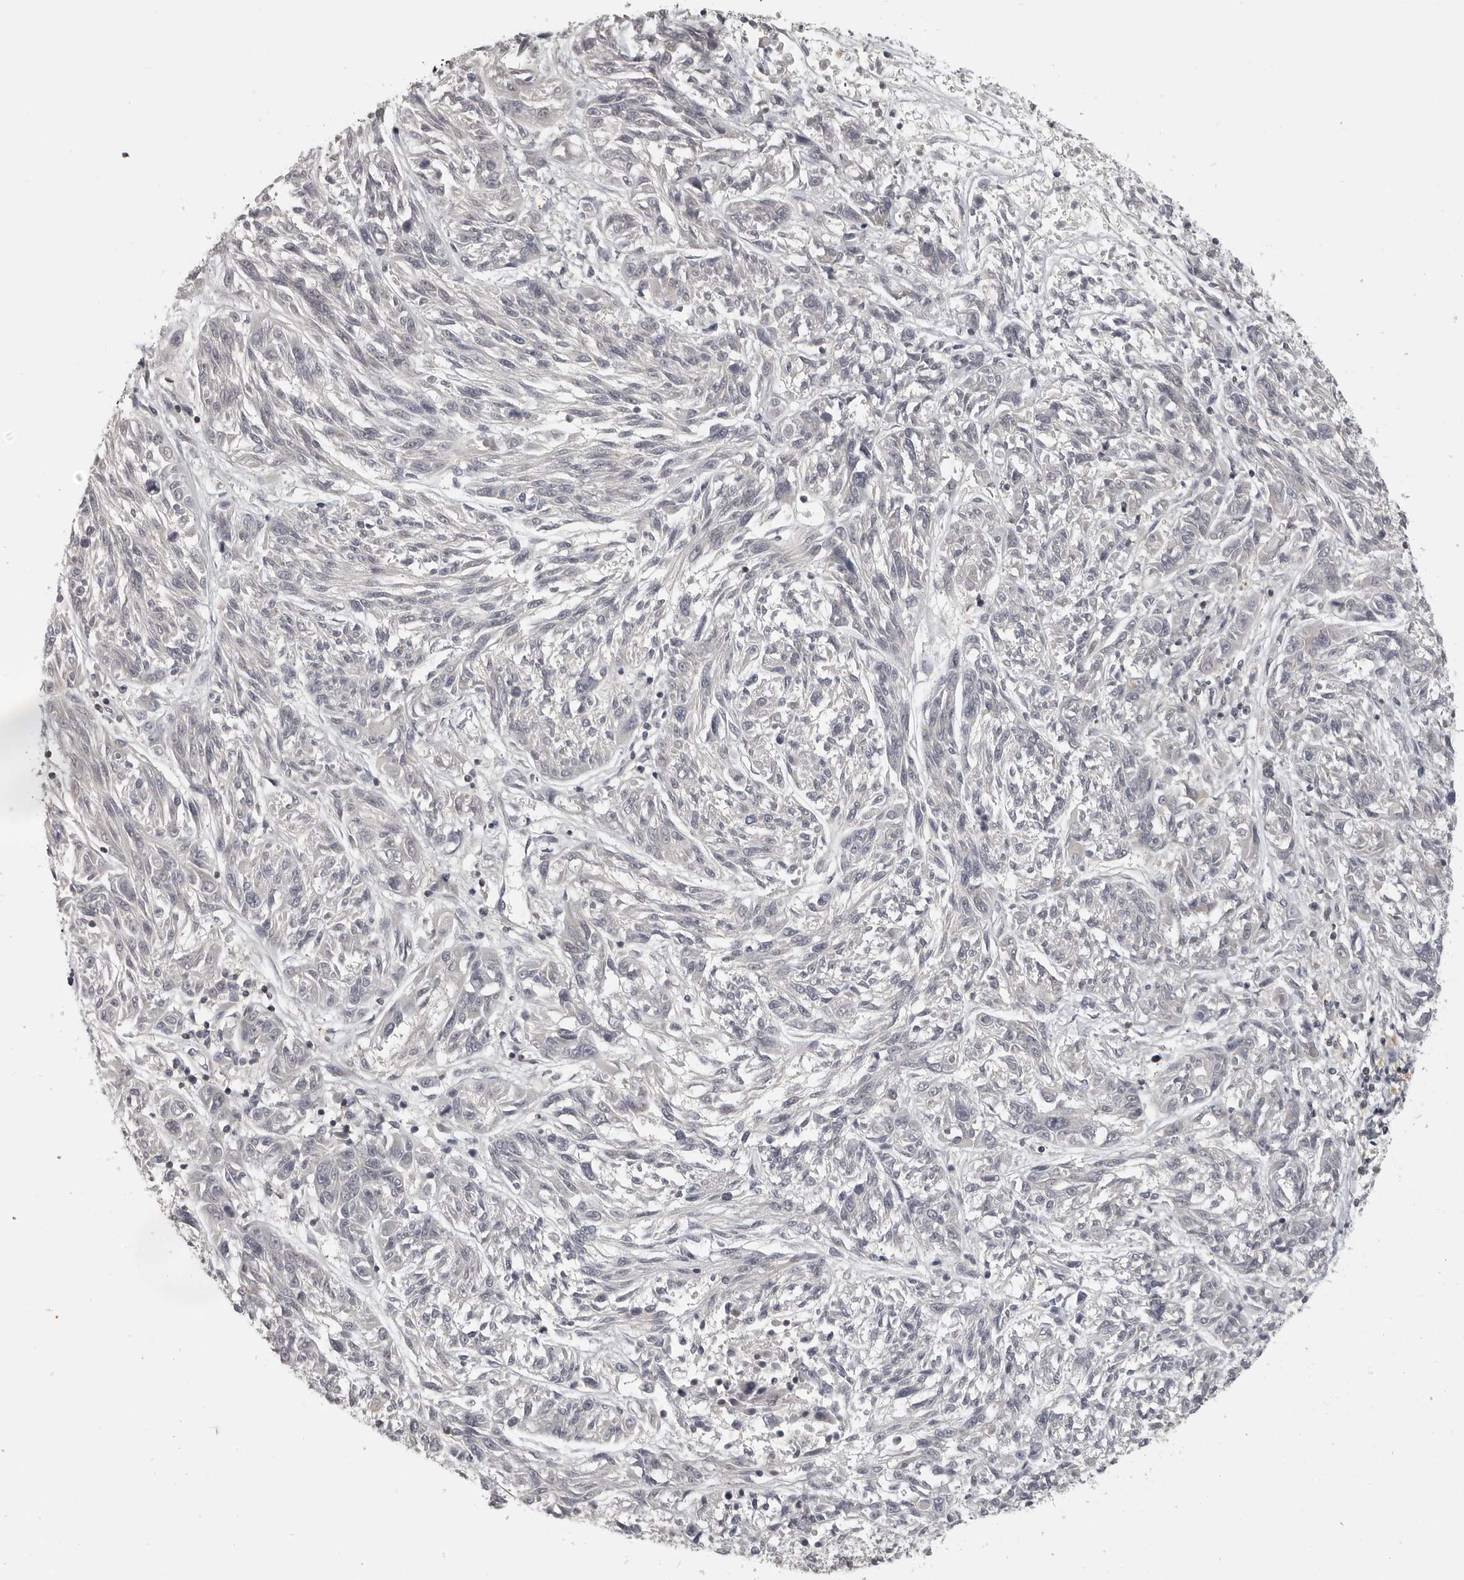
{"staining": {"intensity": "negative", "quantity": "none", "location": "none"}, "tissue": "melanoma", "cell_type": "Tumor cells", "image_type": "cancer", "snomed": [{"axis": "morphology", "description": "Malignant melanoma, NOS"}, {"axis": "topography", "description": "Skin"}], "caption": "This histopathology image is of melanoma stained with immunohistochemistry to label a protein in brown with the nuclei are counter-stained blue. There is no staining in tumor cells.", "gene": "UROD", "patient": {"sex": "male", "age": 53}}